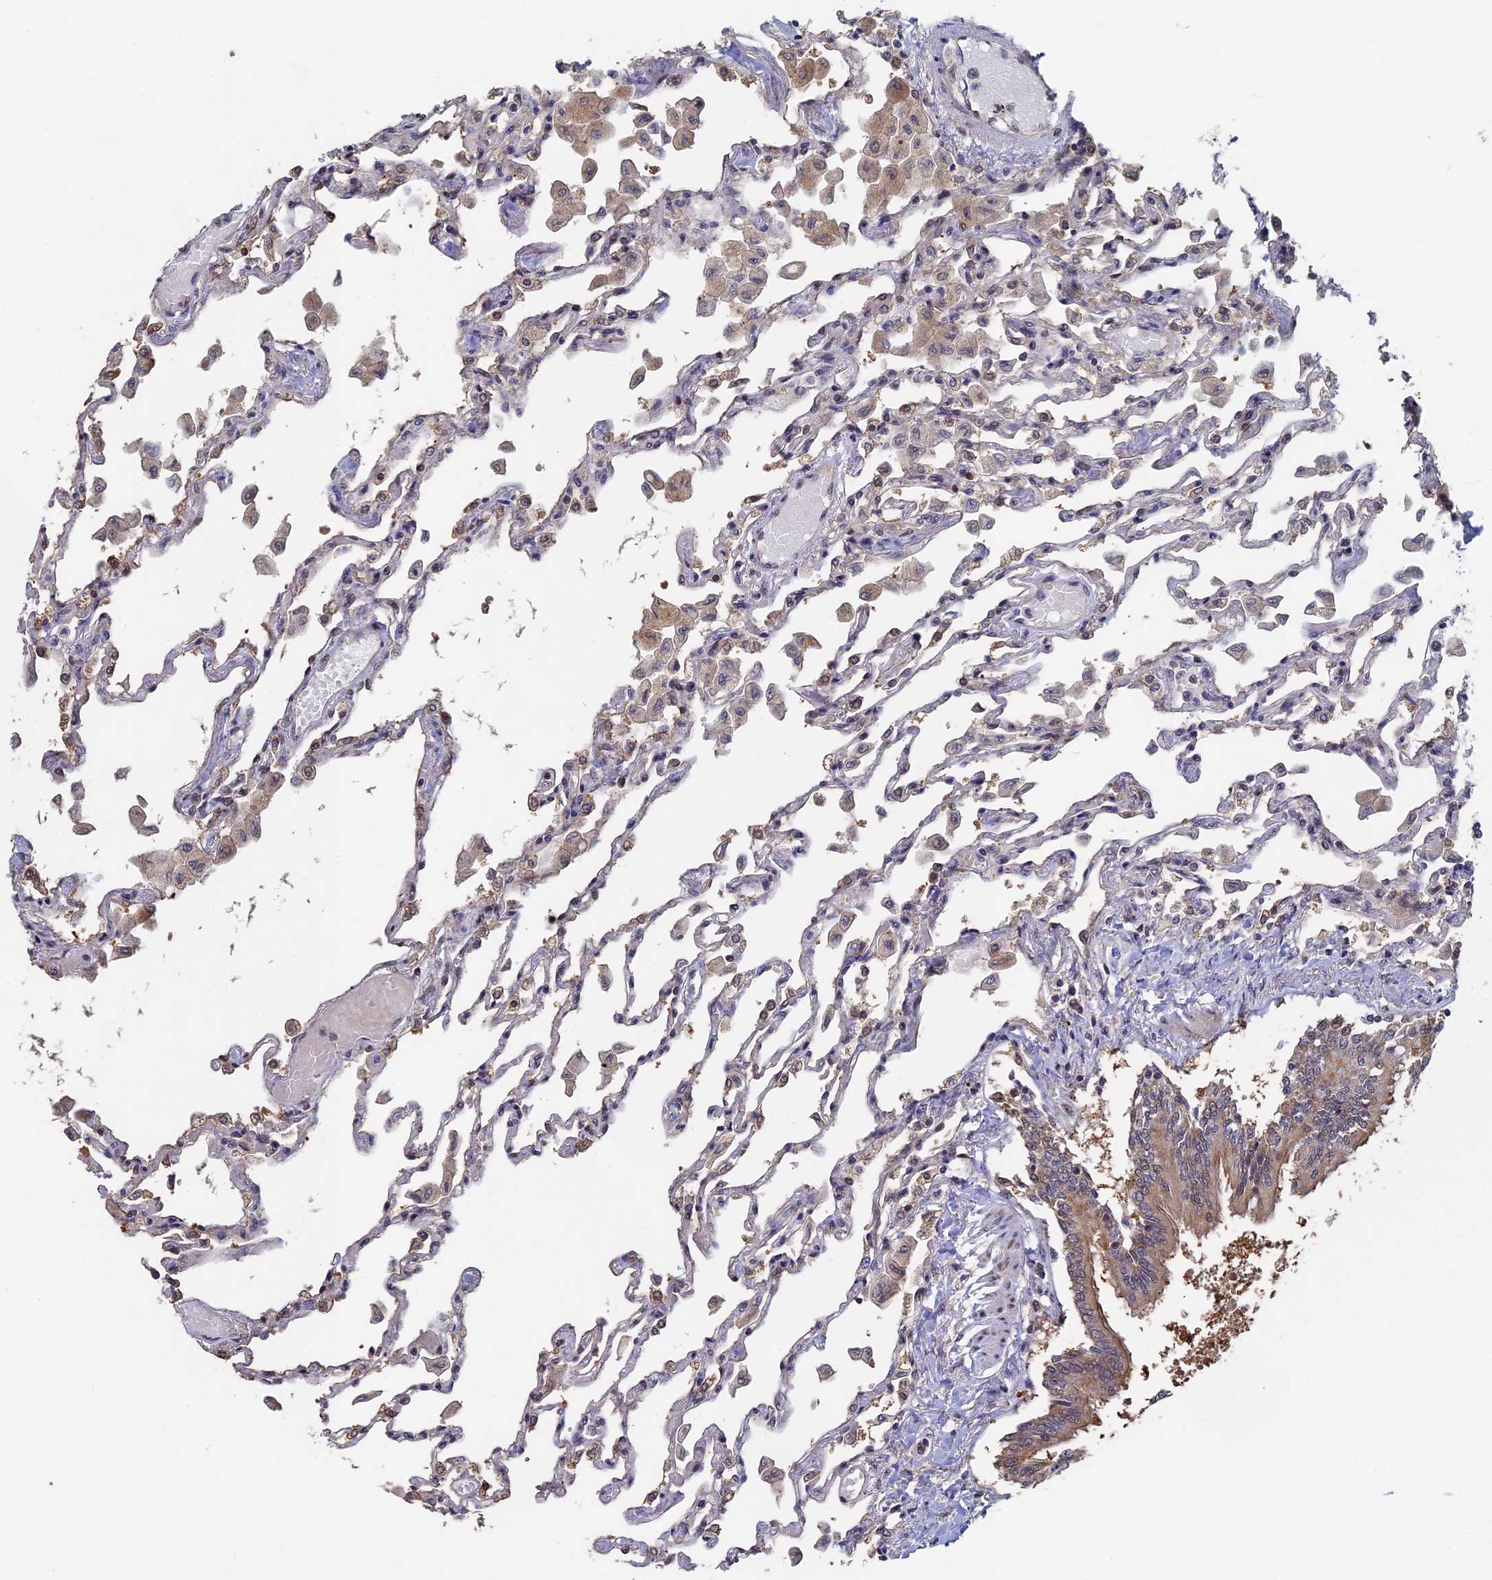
{"staining": {"intensity": "weak", "quantity": "25%-75%", "location": "cytoplasmic/membranous,nuclear"}, "tissue": "lung", "cell_type": "Alveolar cells", "image_type": "normal", "snomed": [{"axis": "morphology", "description": "Normal tissue, NOS"}, {"axis": "topography", "description": "Bronchus"}, {"axis": "topography", "description": "Lung"}], "caption": "Immunohistochemical staining of normal human lung exhibits weak cytoplasmic/membranous,nuclear protein staining in approximately 25%-75% of alveolar cells. (Brightfield microscopy of DAB IHC at high magnification).", "gene": "KIAA1328", "patient": {"sex": "female", "age": 49}}